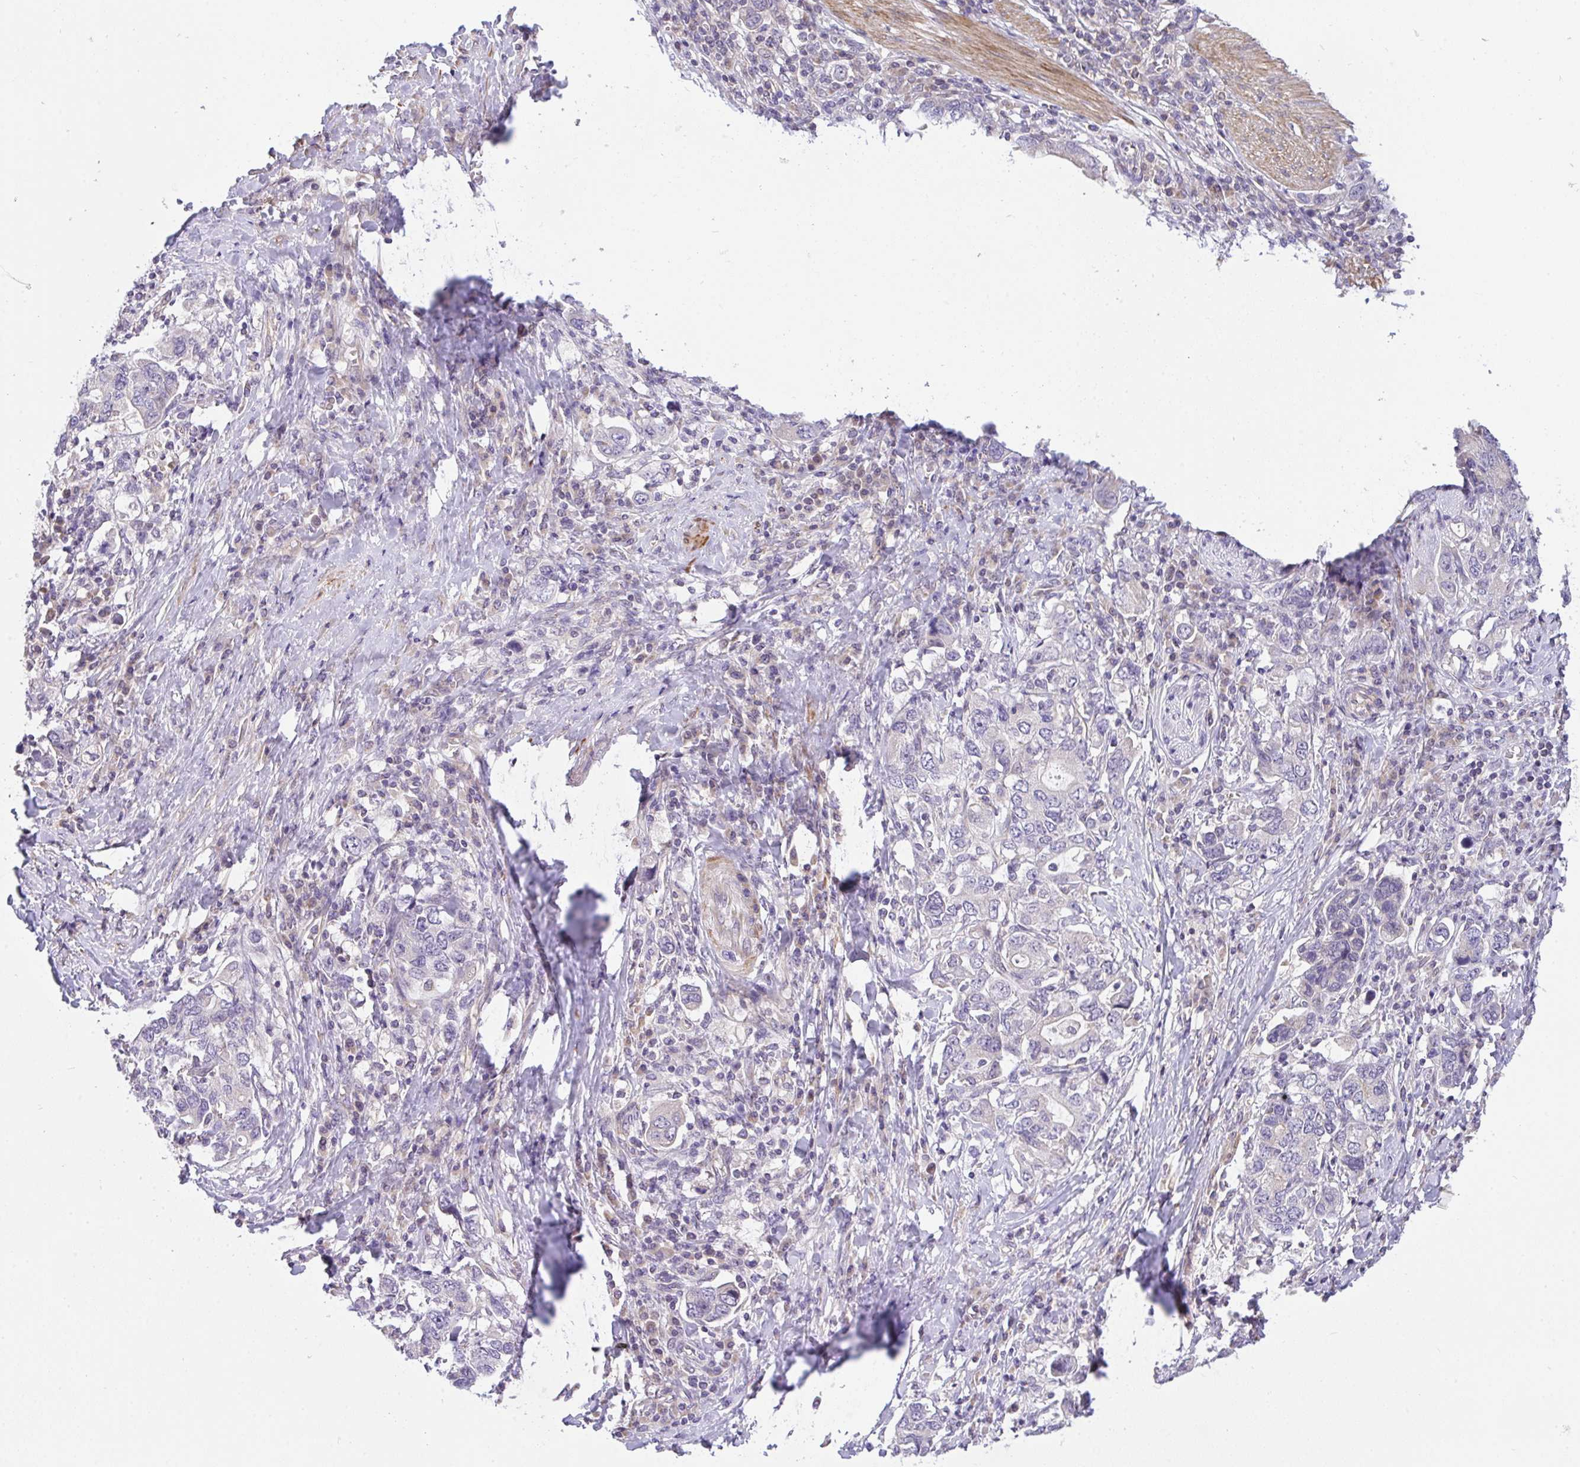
{"staining": {"intensity": "negative", "quantity": "none", "location": "none"}, "tissue": "stomach cancer", "cell_type": "Tumor cells", "image_type": "cancer", "snomed": [{"axis": "morphology", "description": "Adenocarcinoma, NOS"}, {"axis": "topography", "description": "Stomach, upper"}, {"axis": "topography", "description": "Stomach"}], "caption": "Tumor cells are negative for protein expression in human stomach cancer (adenocarcinoma).", "gene": "C19orf54", "patient": {"sex": "male", "age": 62}}